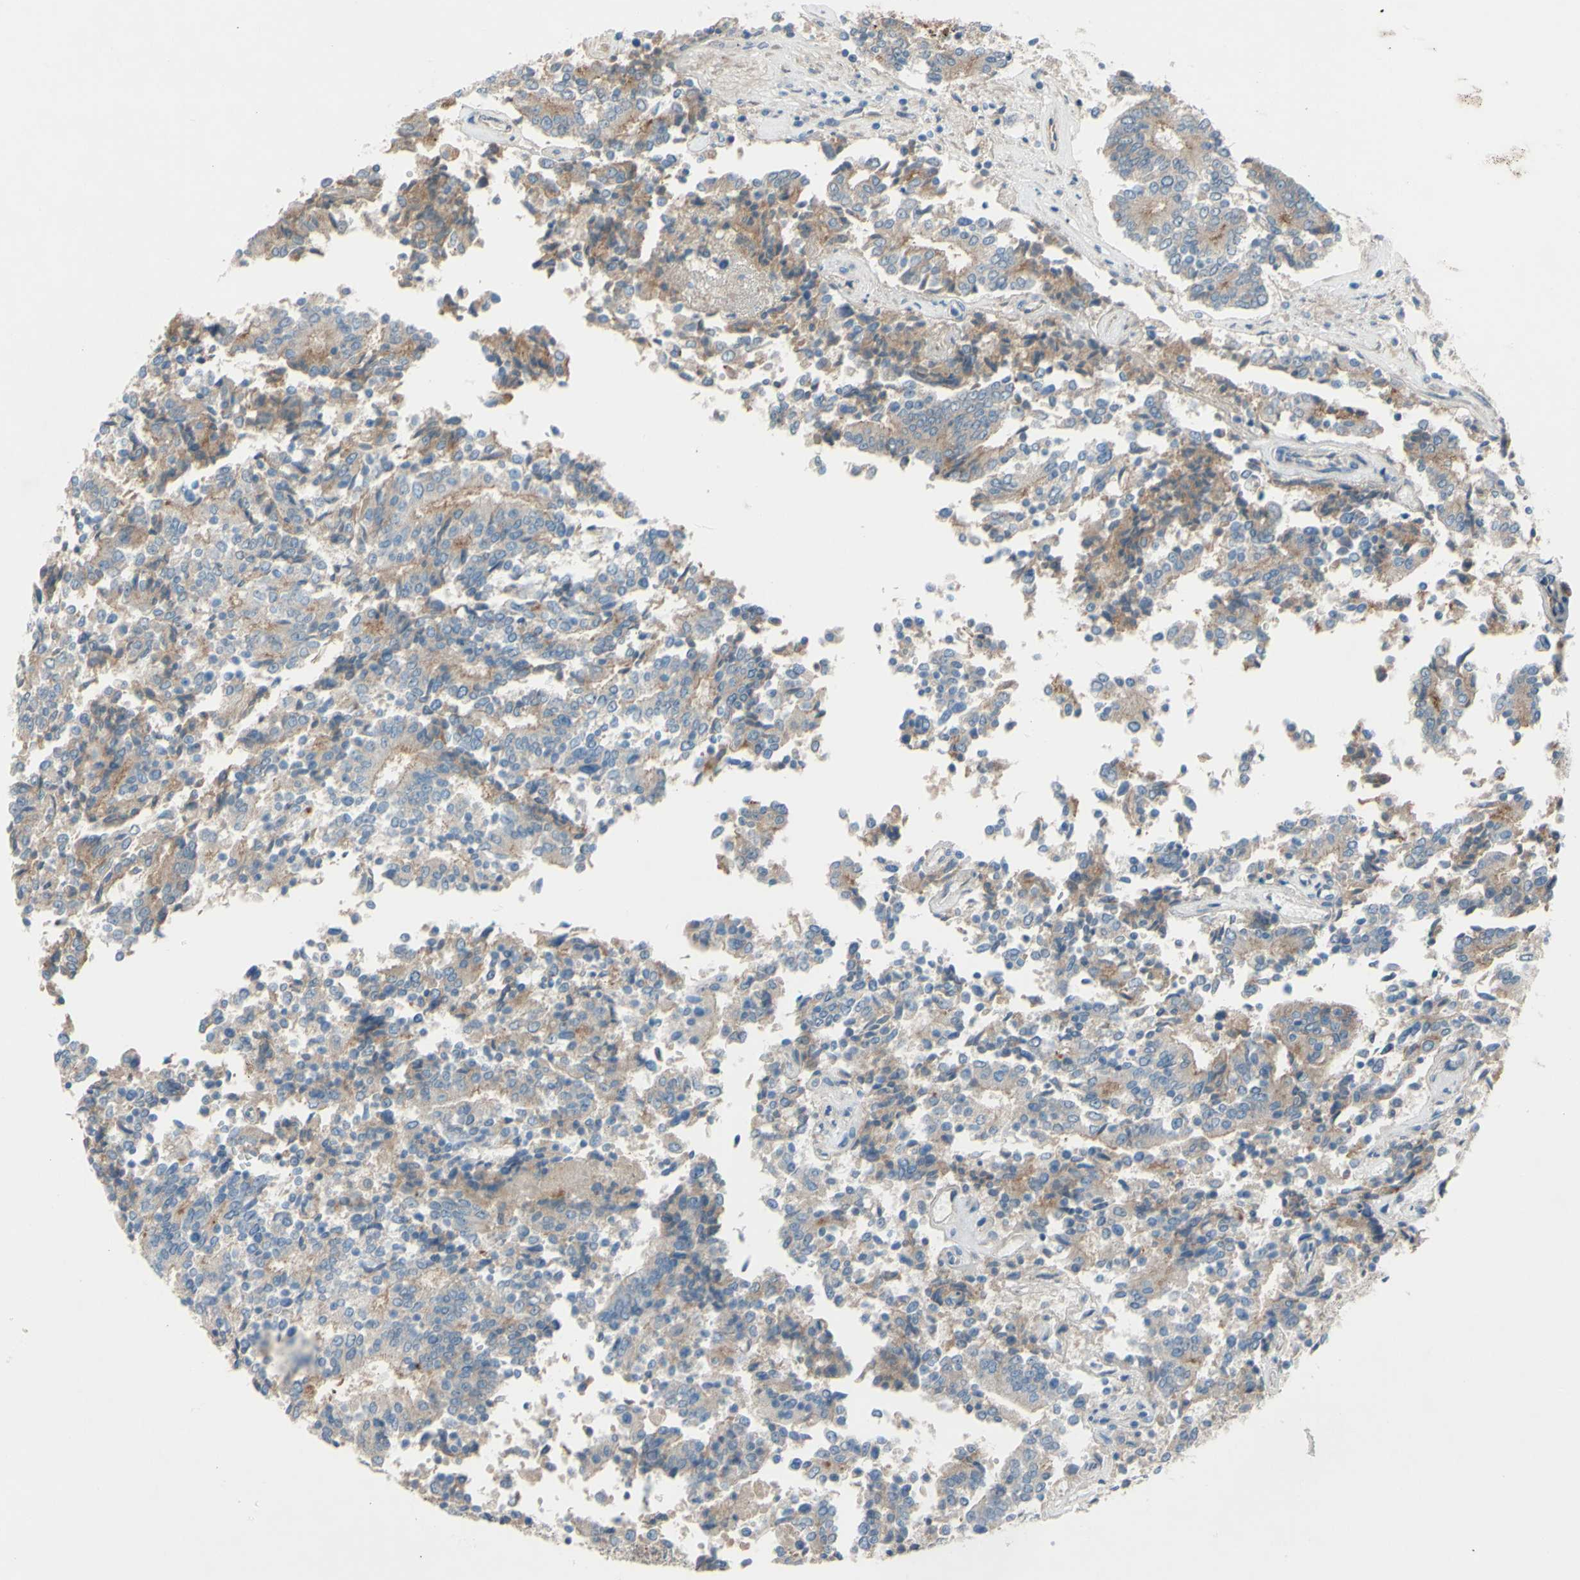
{"staining": {"intensity": "moderate", "quantity": "25%-75%", "location": "cytoplasmic/membranous"}, "tissue": "prostate cancer", "cell_type": "Tumor cells", "image_type": "cancer", "snomed": [{"axis": "morphology", "description": "Normal tissue, NOS"}, {"axis": "morphology", "description": "Adenocarcinoma, High grade"}, {"axis": "topography", "description": "Prostate"}, {"axis": "topography", "description": "Seminal veicle"}], "caption": "A micrograph of human prostate cancer (high-grade adenocarcinoma) stained for a protein shows moderate cytoplasmic/membranous brown staining in tumor cells. Using DAB (3,3'-diaminobenzidine) (brown) and hematoxylin (blue) stains, captured at high magnification using brightfield microscopy.", "gene": "ATRN", "patient": {"sex": "male", "age": 55}}